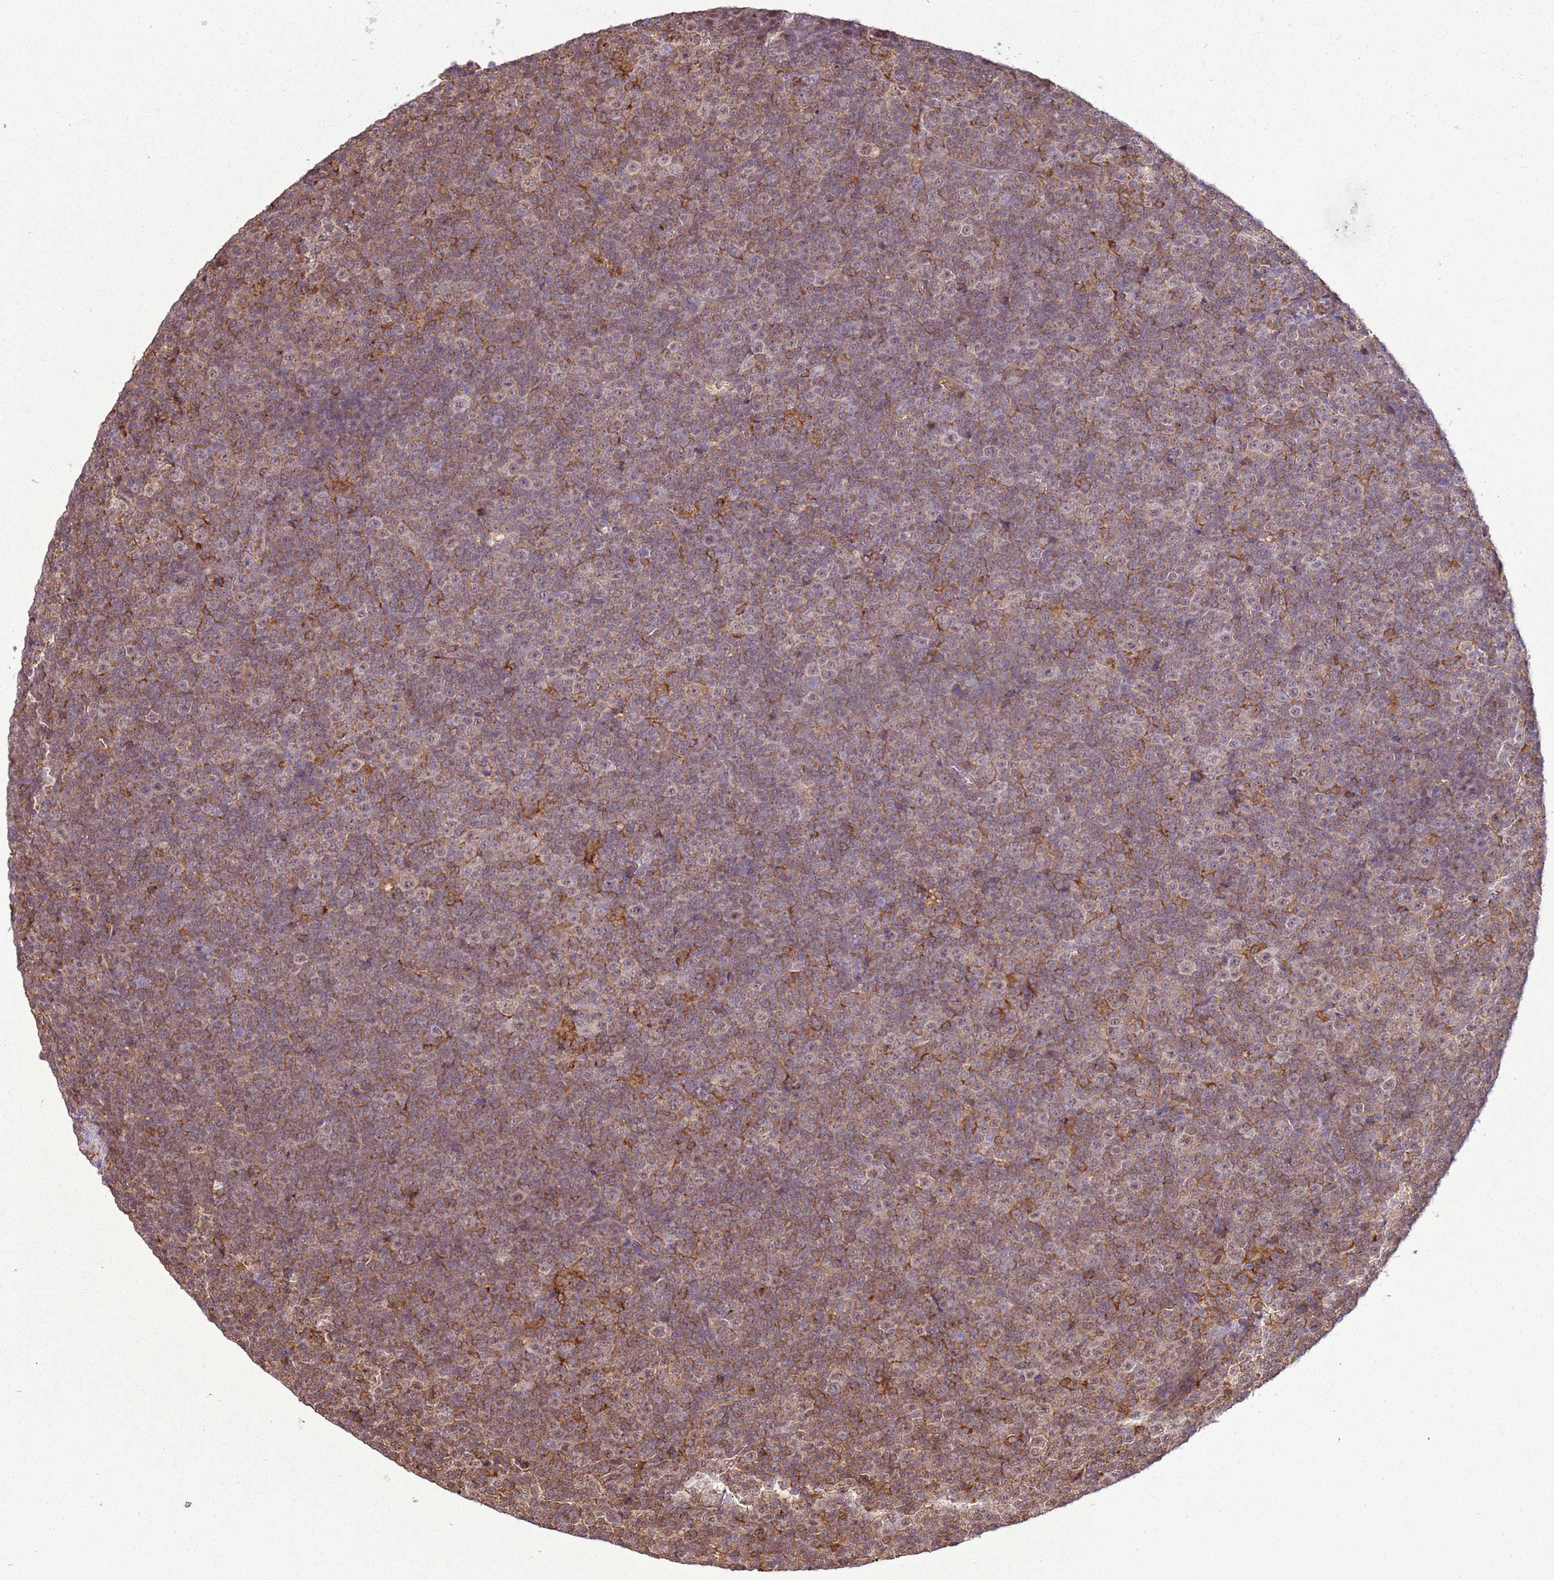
{"staining": {"intensity": "weak", "quantity": "25%-75%", "location": "cytoplasmic/membranous"}, "tissue": "lymphoma", "cell_type": "Tumor cells", "image_type": "cancer", "snomed": [{"axis": "morphology", "description": "Malignant lymphoma, non-Hodgkin's type, Low grade"}, {"axis": "topography", "description": "Lymph node"}], "caption": "This is an image of immunohistochemistry staining of lymphoma, which shows weak positivity in the cytoplasmic/membranous of tumor cells.", "gene": "GABRE", "patient": {"sex": "female", "age": 67}}